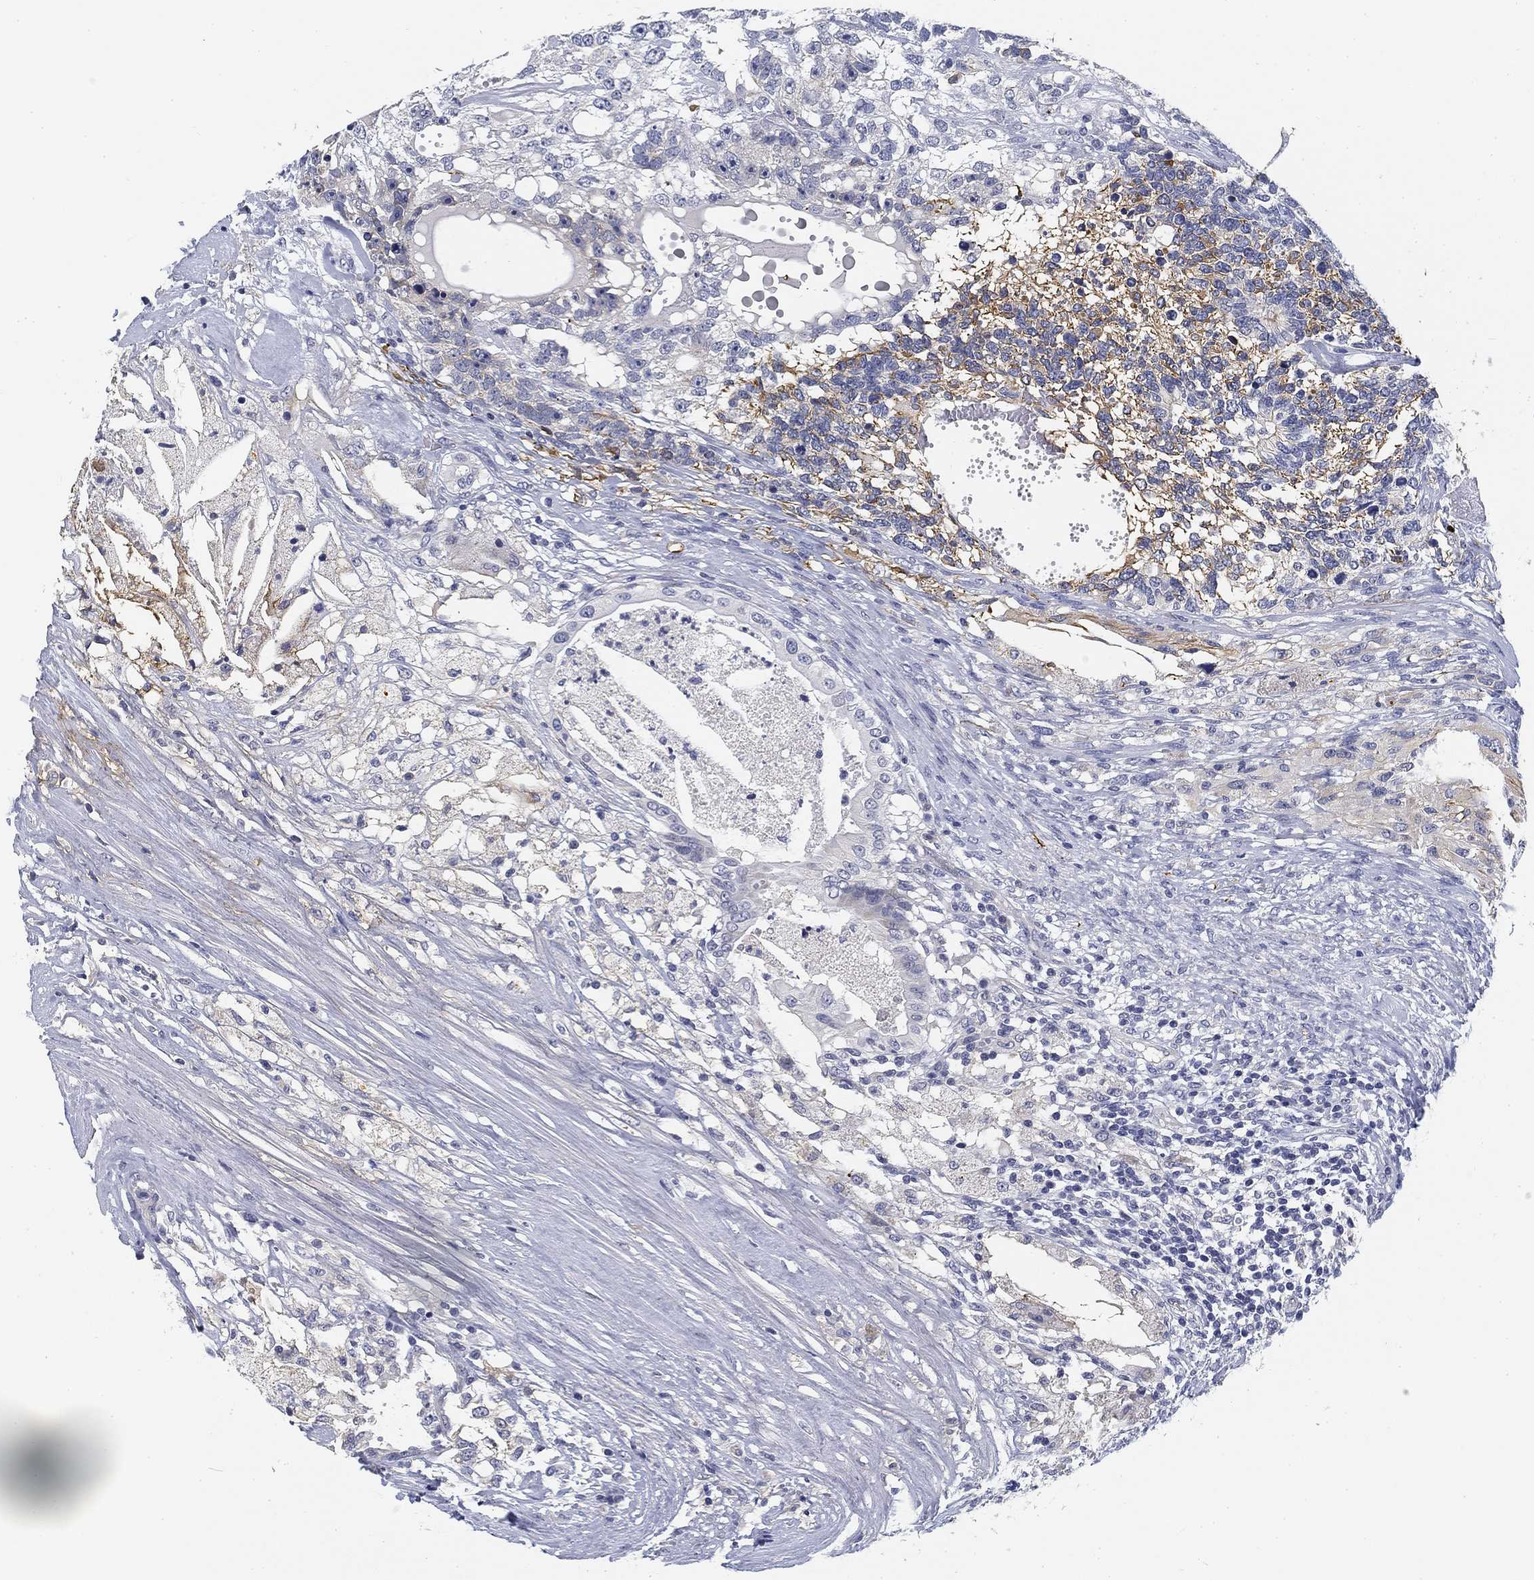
{"staining": {"intensity": "negative", "quantity": "none", "location": "none"}, "tissue": "testis cancer", "cell_type": "Tumor cells", "image_type": "cancer", "snomed": [{"axis": "morphology", "description": "Seminoma, NOS"}, {"axis": "morphology", "description": "Carcinoma, Embryonal, NOS"}, {"axis": "topography", "description": "Testis"}], "caption": "This is an immunohistochemistry image of human seminoma (testis). There is no staining in tumor cells.", "gene": "SLC2A5", "patient": {"sex": "male", "age": 41}}